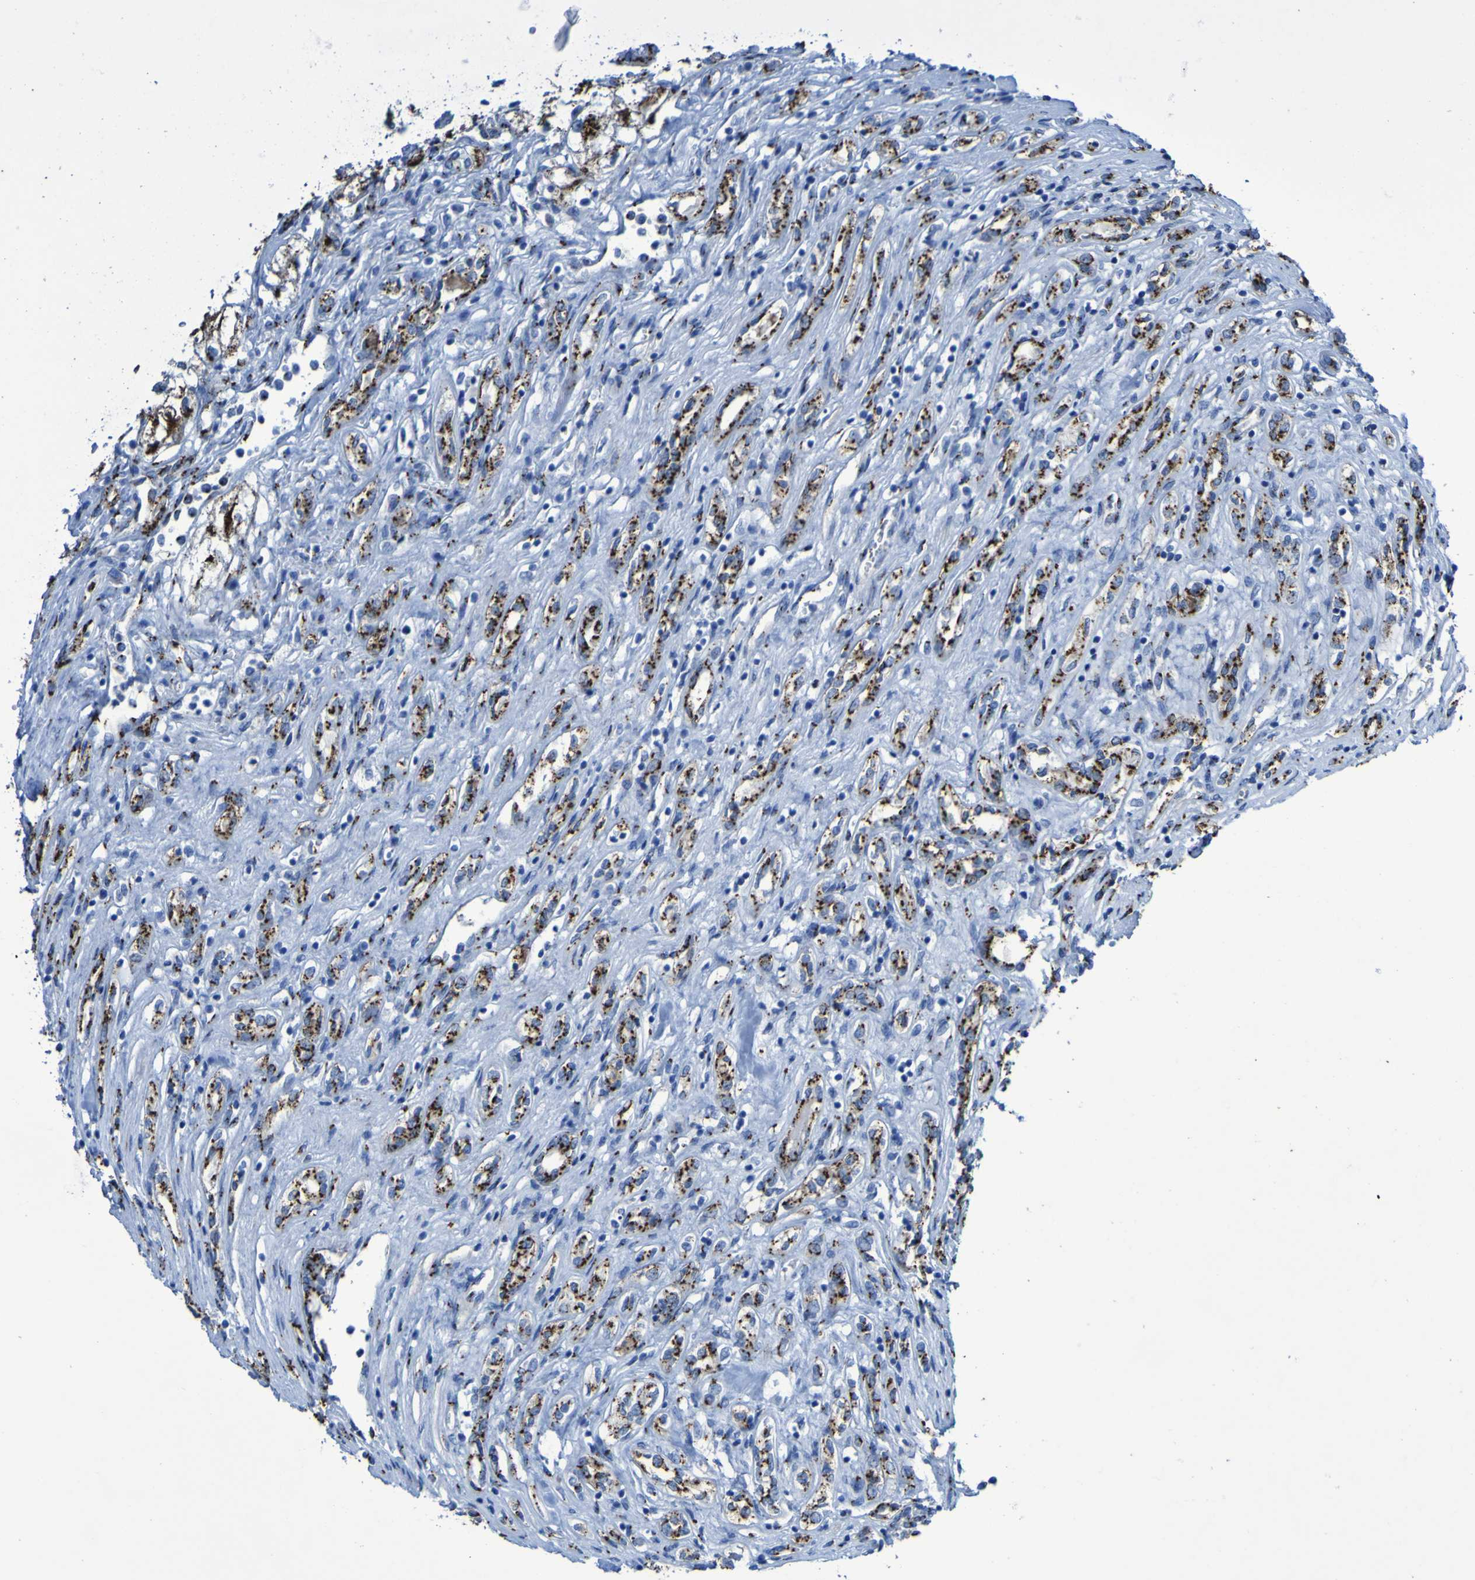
{"staining": {"intensity": "strong", "quantity": ">75%", "location": "cytoplasmic/membranous"}, "tissue": "renal cancer", "cell_type": "Tumor cells", "image_type": "cancer", "snomed": [{"axis": "morphology", "description": "Adenocarcinoma, NOS"}, {"axis": "topography", "description": "Kidney"}], "caption": "This is an image of IHC staining of adenocarcinoma (renal), which shows strong expression in the cytoplasmic/membranous of tumor cells.", "gene": "GOLM1", "patient": {"sex": "female", "age": 70}}